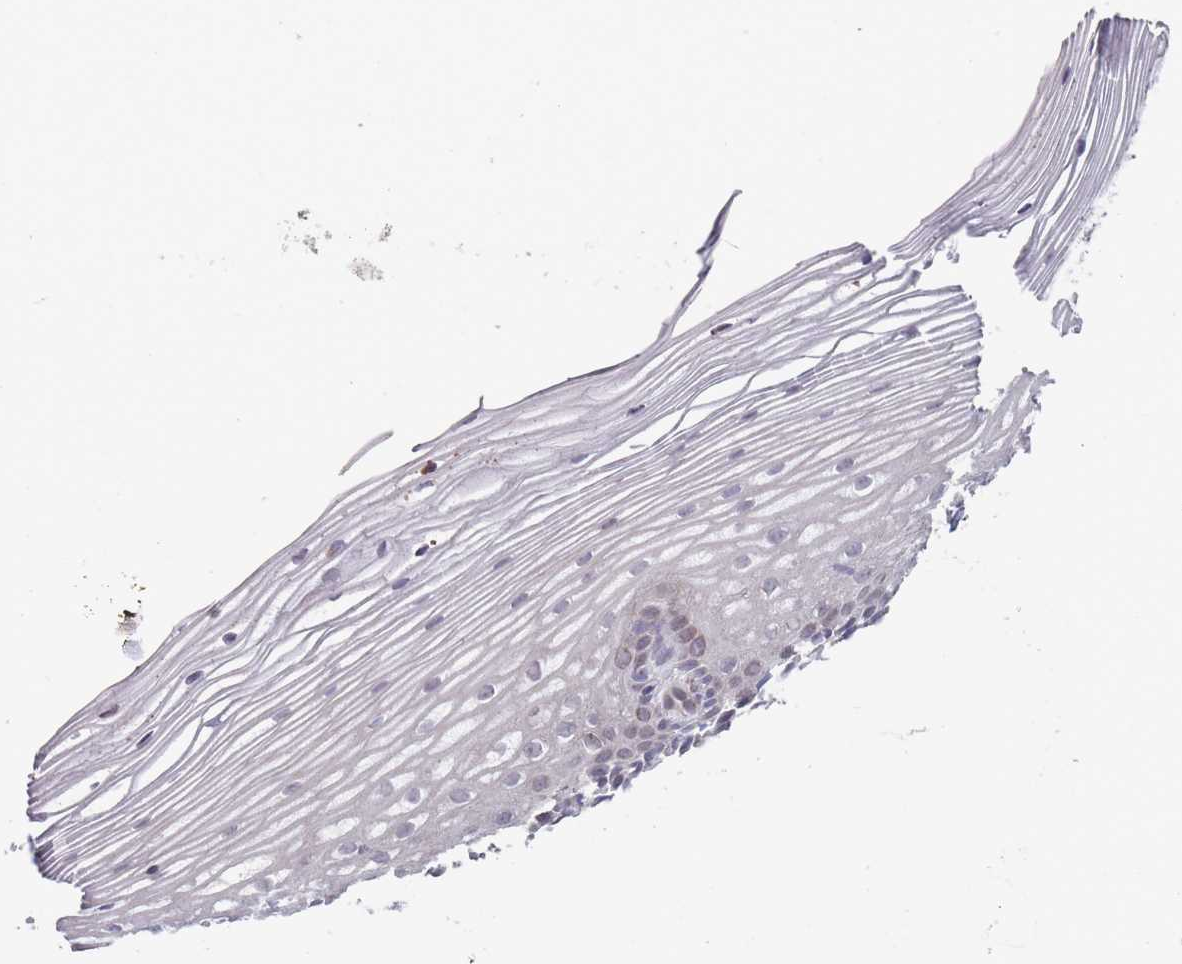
{"staining": {"intensity": "moderate", "quantity": "25%-75%", "location": "cytoplasmic/membranous"}, "tissue": "cervix", "cell_type": "Glandular cells", "image_type": "normal", "snomed": [{"axis": "morphology", "description": "Normal tissue, NOS"}, {"axis": "topography", "description": "Cervix"}], "caption": "Cervix stained with DAB (3,3'-diaminobenzidine) IHC displays medium levels of moderate cytoplasmic/membranous expression in about 25%-75% of glandular cells.", "gene": "VRK2", "patient": {"sex": "female", "age": 40}}